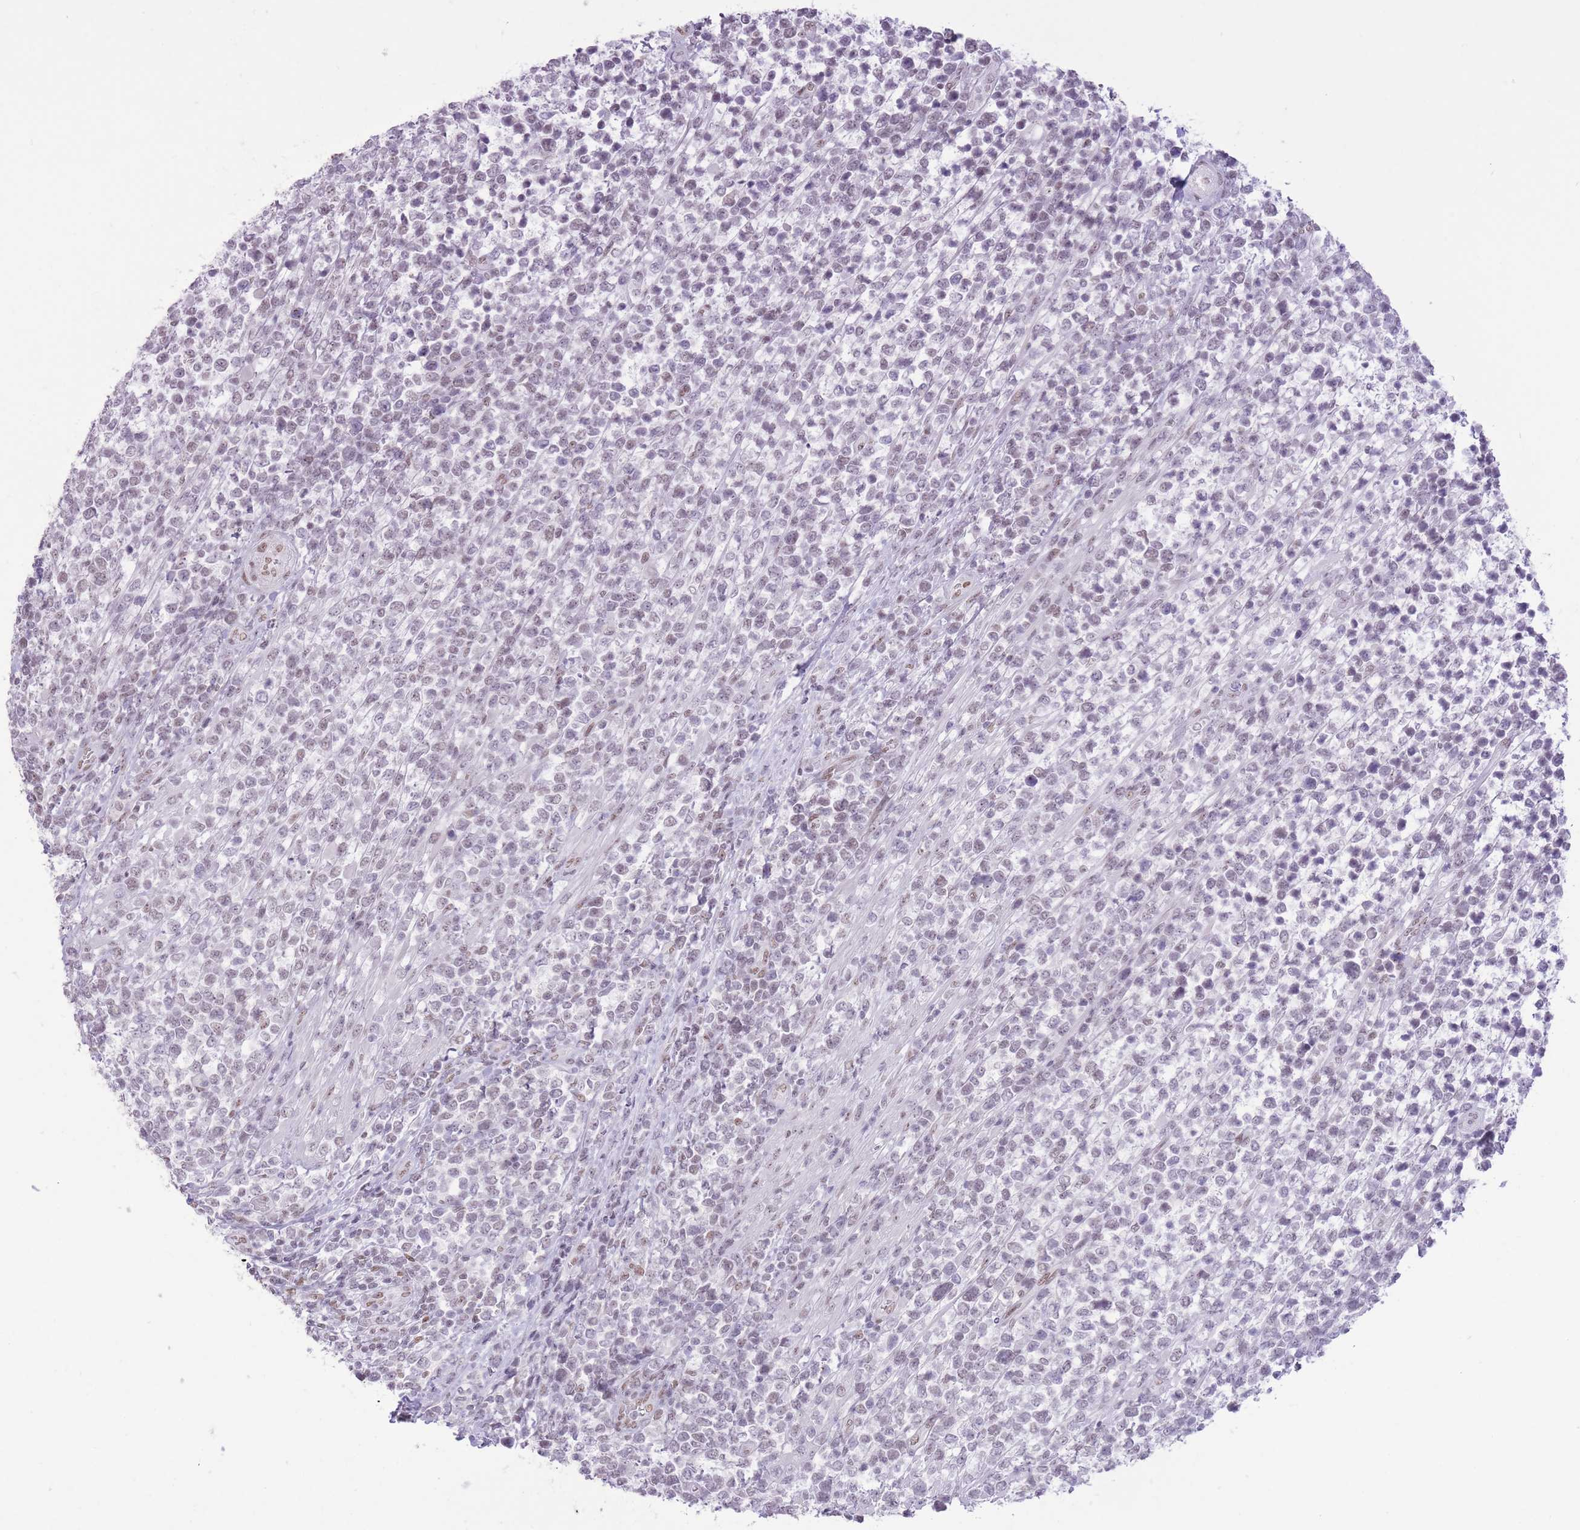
{"staining": {"intensity": "weak", "quantity": "<25%", "location": "nuclear"}, "tissue": "lymphoma", "cell_type": "Tumor cells", "image_type": "cancer", "snomed": [{"axis": "morphology", "description": "Malignant lymphoma, non-Hodgkin's type, High grade"}, {"axis": "topography", "description": "Soft tissue"}], "caption": "Immunohistochemistry histopathology image of human malignant lymphoma, non-Hodgkin's type (high-grade) stained for a protein (brown), which shows no staining in tumor cells.", "gene": "ZBED5", "patient": {"sex": "female", "age": 56}}